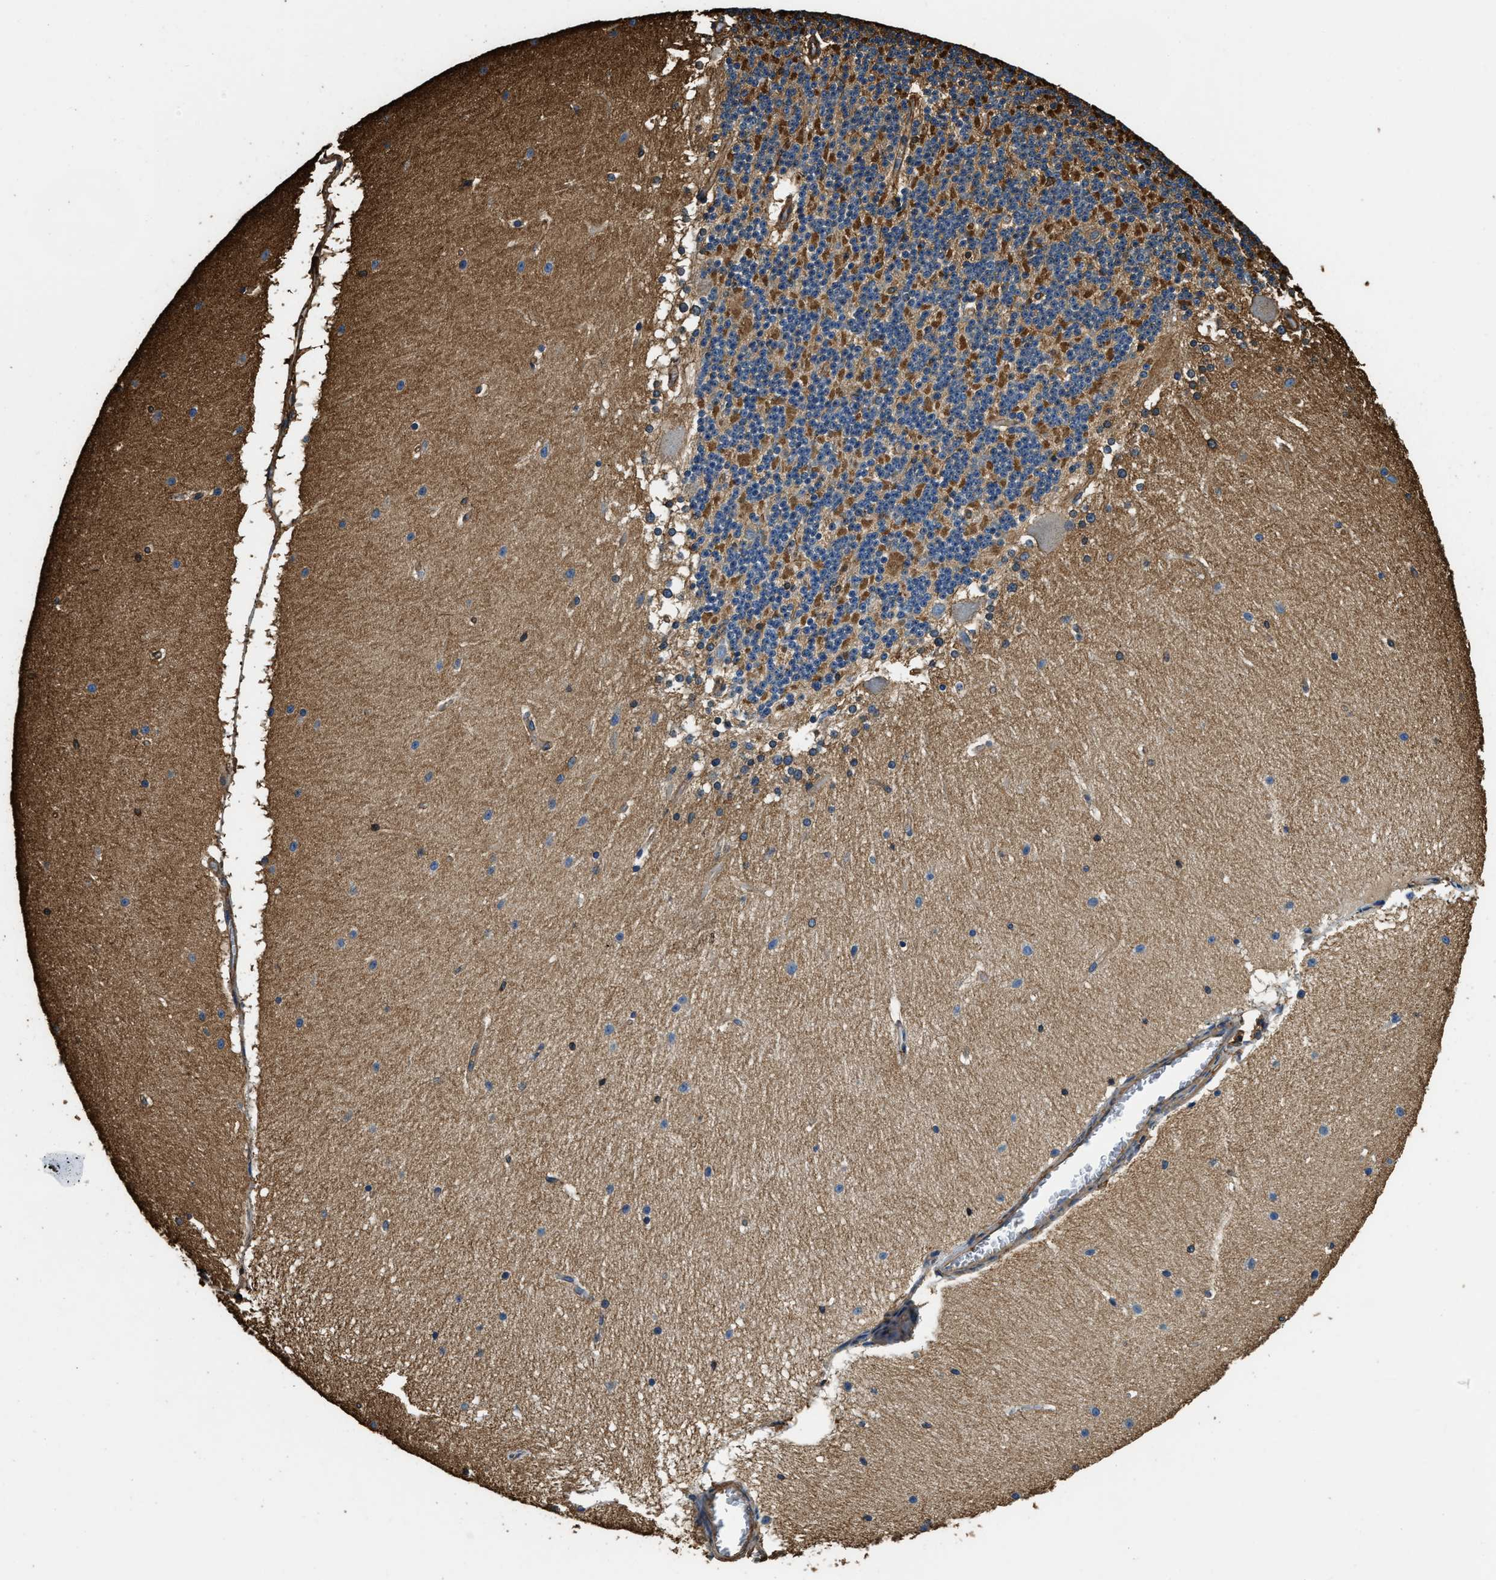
{"staining": {"intensity": "moderate", "quantity": "<25%", "location": "cytoplasmic/membranous"}, "tissue": "cerebellum", "cell_type": "Cells in granular layer", "image_type": "normal", "snomed": [{"axis": "morphology", "description": "Normal tissue, NOS"}, {"axis": "topography", "description": "Cerebellum"}], "caption": "Immunohistochemistry (IHC) photomicrograph of benign cerebellum: cerebellum stained using immunohistochemistry exhibits low levels of moderate protein expression localized specifically in the cytoplasmic/membranous of cells in granular layer, appearing as a cytoplasmic/membranous brown color.", "gene": "ACCS", "patient": {"sex": "female", "age": 19}}